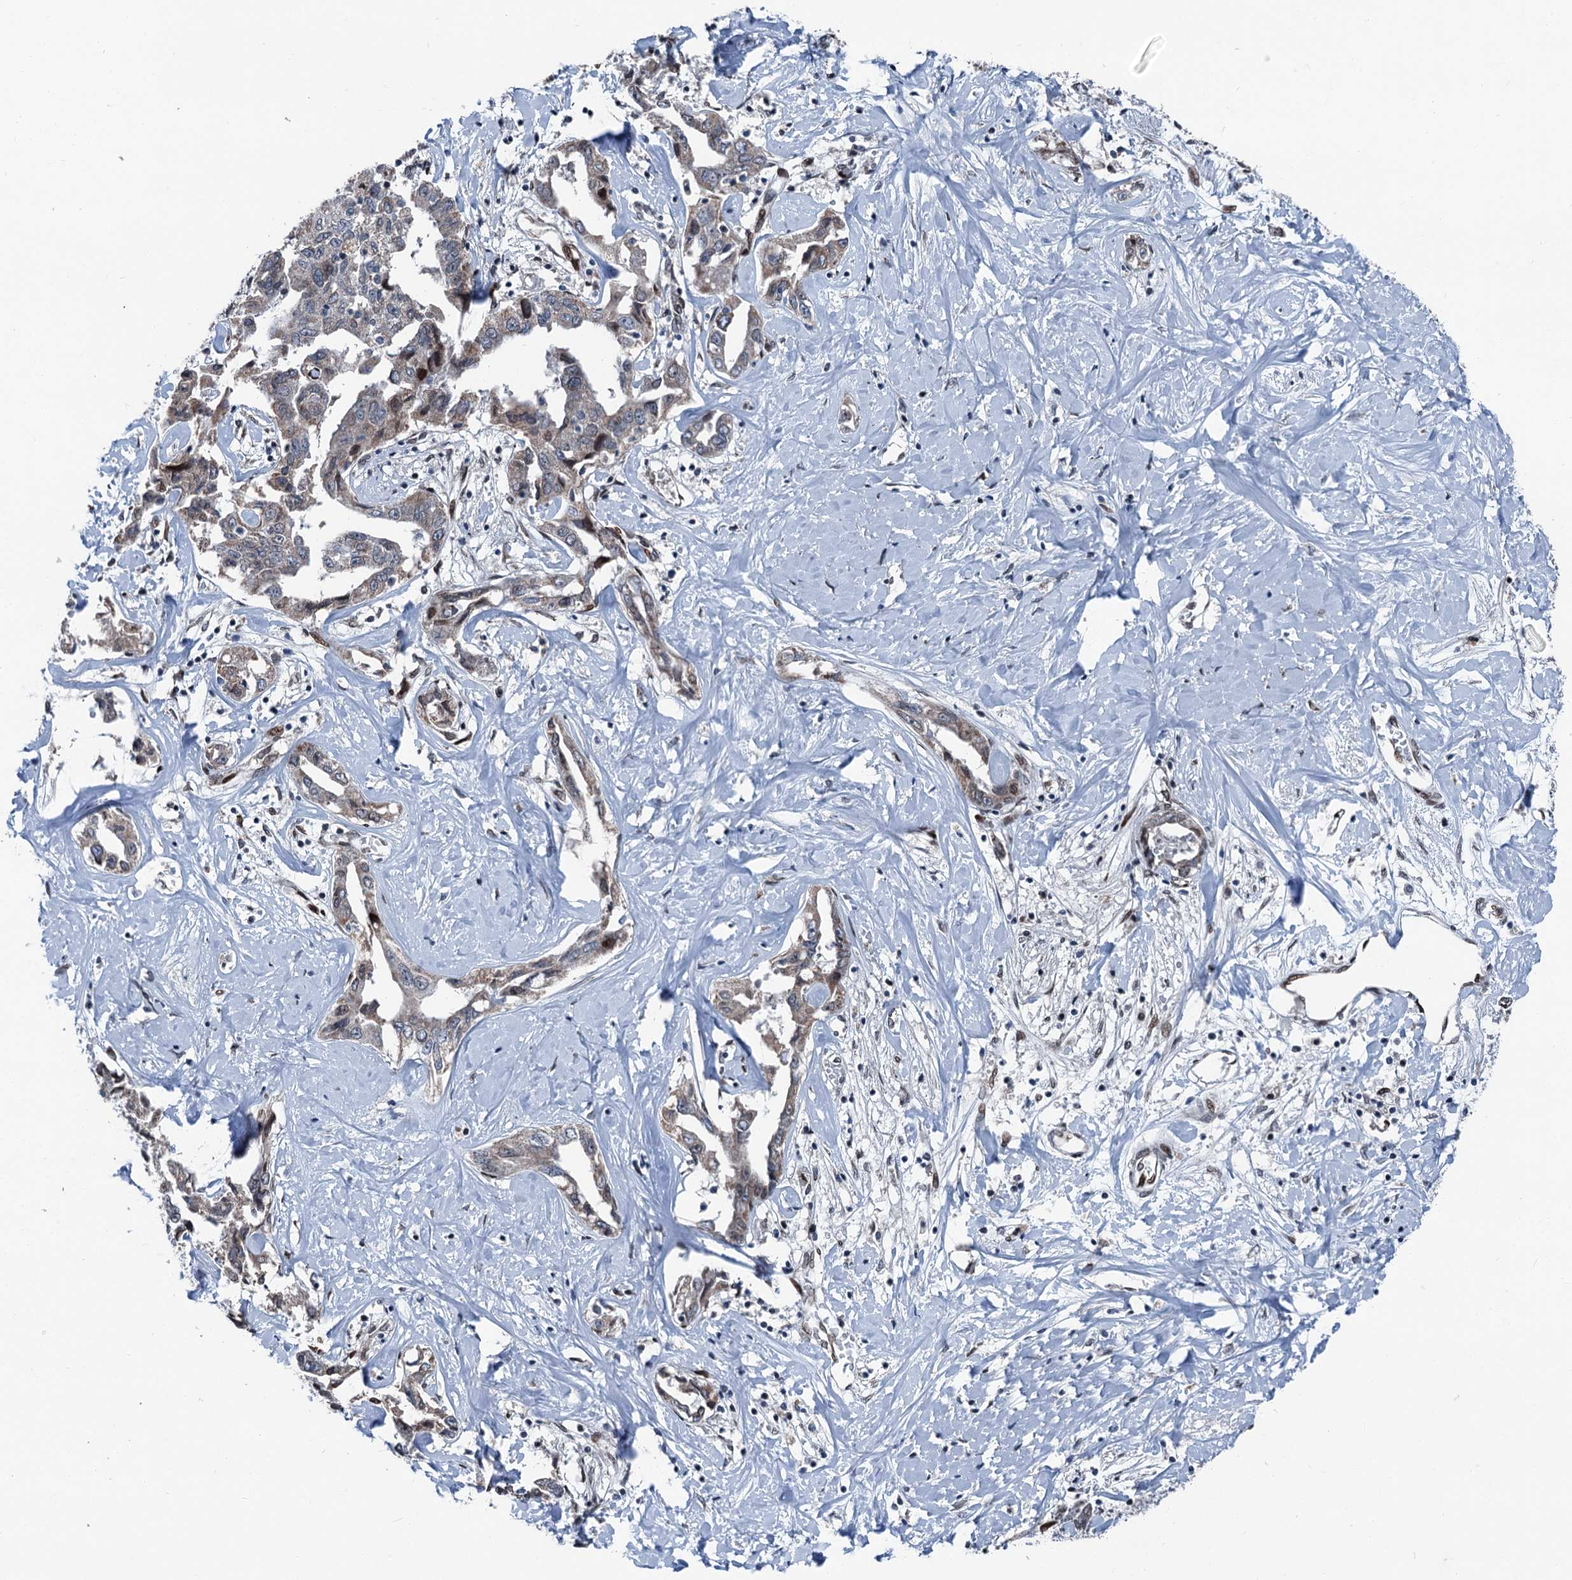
{"staining": {"intensity": "weak", "quantity": "25%-75%", "location": "cytoplasmic/membranous"}, "tissue": "liver cancer", "cell_type": "Tumor cells", "image_type": "cancer", "snomed": [{"axis": "morphology", "description": "Cholangiocarcinoma"}, {"axis": "topography", "description": "Liver"}], "caption": "There is low levels of weak cytoplasmic/membranous positivity in tumor cells of cholangiocarcinoma (liver), as demonstrated by immunohistochemical staining (brown color).", "gene": "MRPL14", "patient": {"sex": "male", "age": 59}}